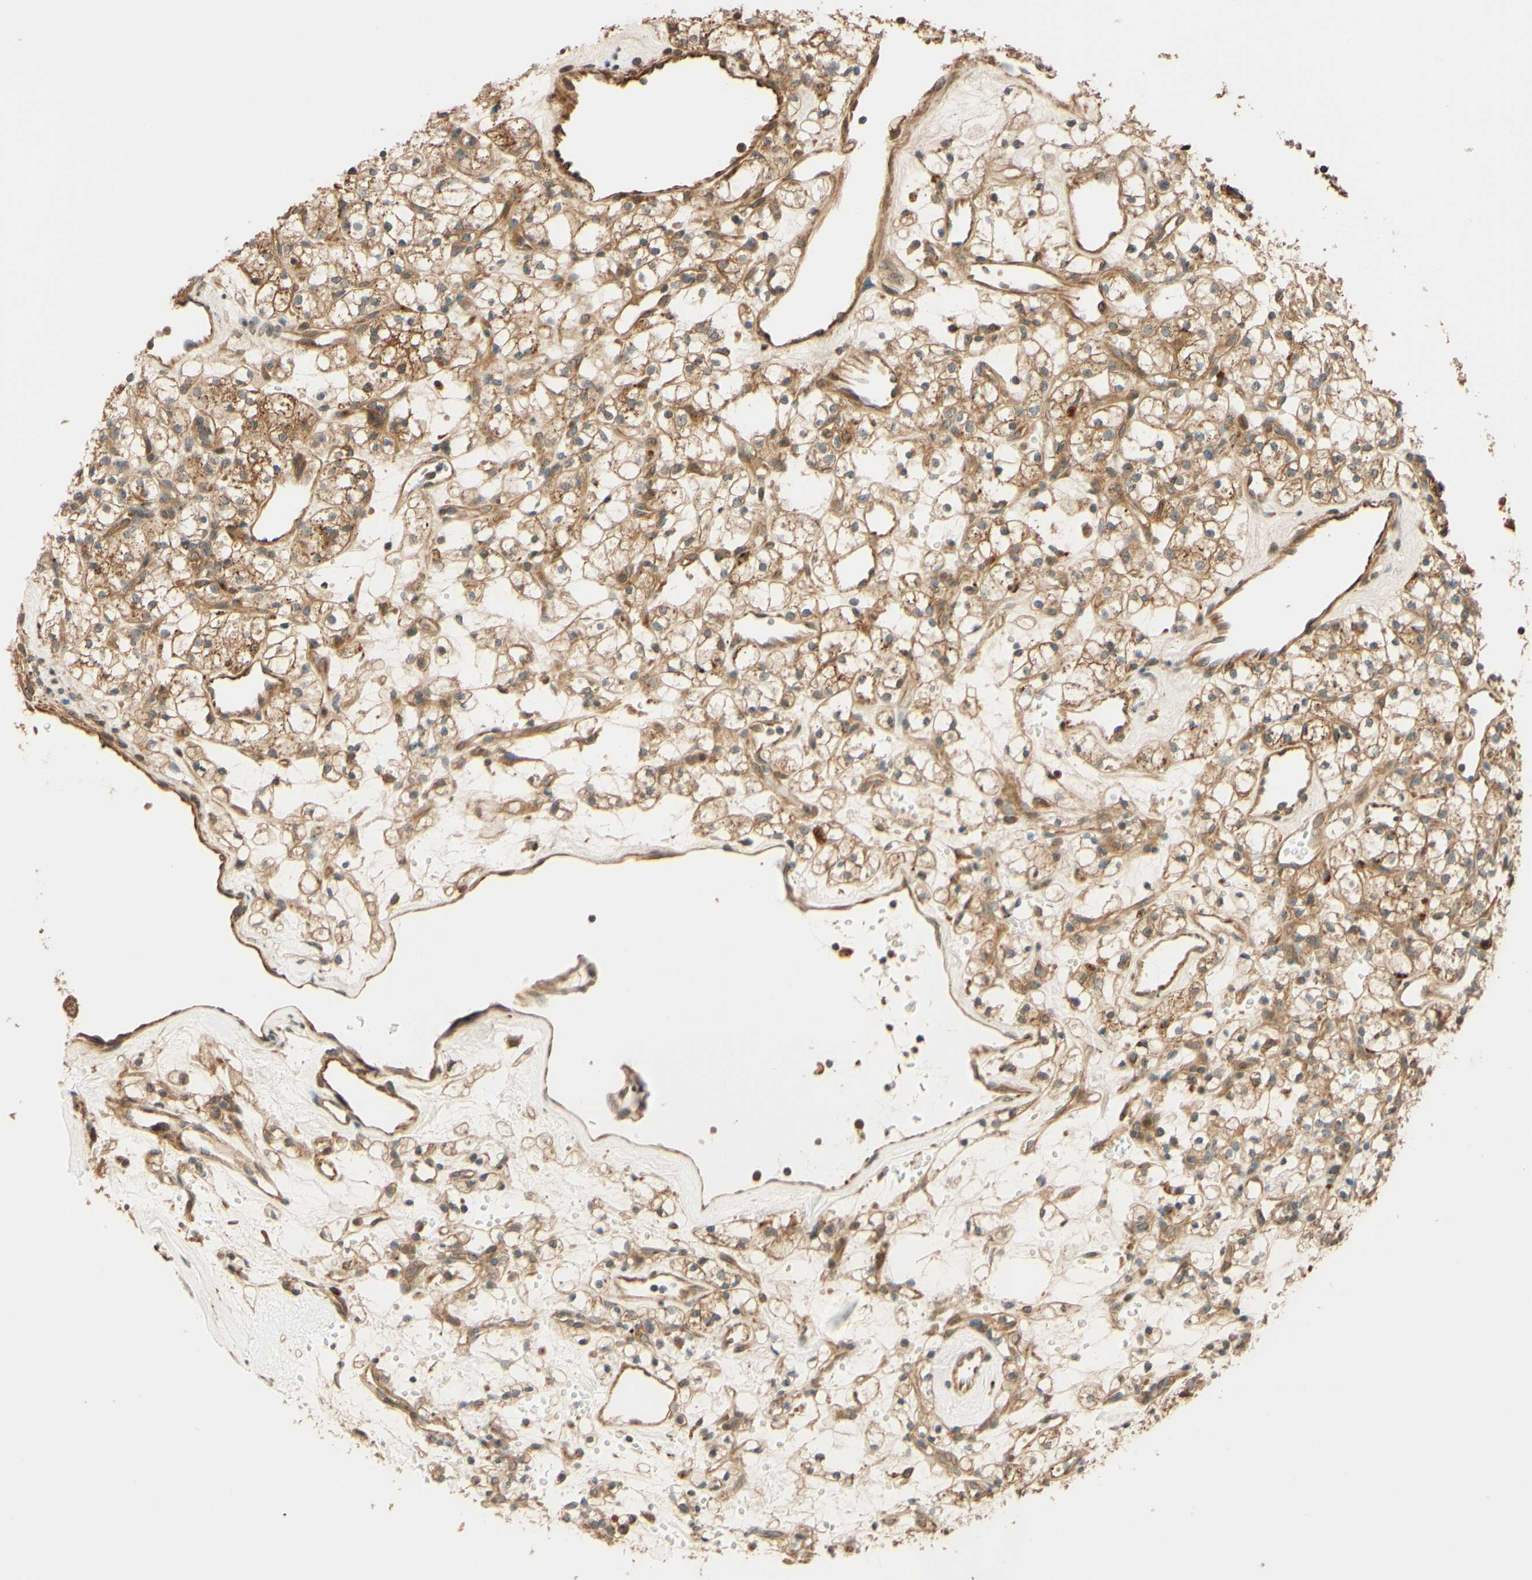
{"staining": {"intensity": "moderate", "quantity": ">75%", "location": "cytoplasmic/membranous"}, "tissue": "renal cancer", "cell_type": "Tumor cells", "image_type": "cancer", "snomed": [{"axis": "morphology", "description": "Adenocarcinoma, NOS"}, {"axis": "topography", "description": "Kidney"}], "caption": "A micrograph of human renal cancer (adenocarcinoma) stained for a protein reveals moderate cytoplasmic/membranous brown staining in tumor cells. (DAB (3,3'-diaminobenzidine) IHC with brightfield microscopy, high magnification).", "gene": "RNF19A", "patient": {"sex": "female", "age": 60}}